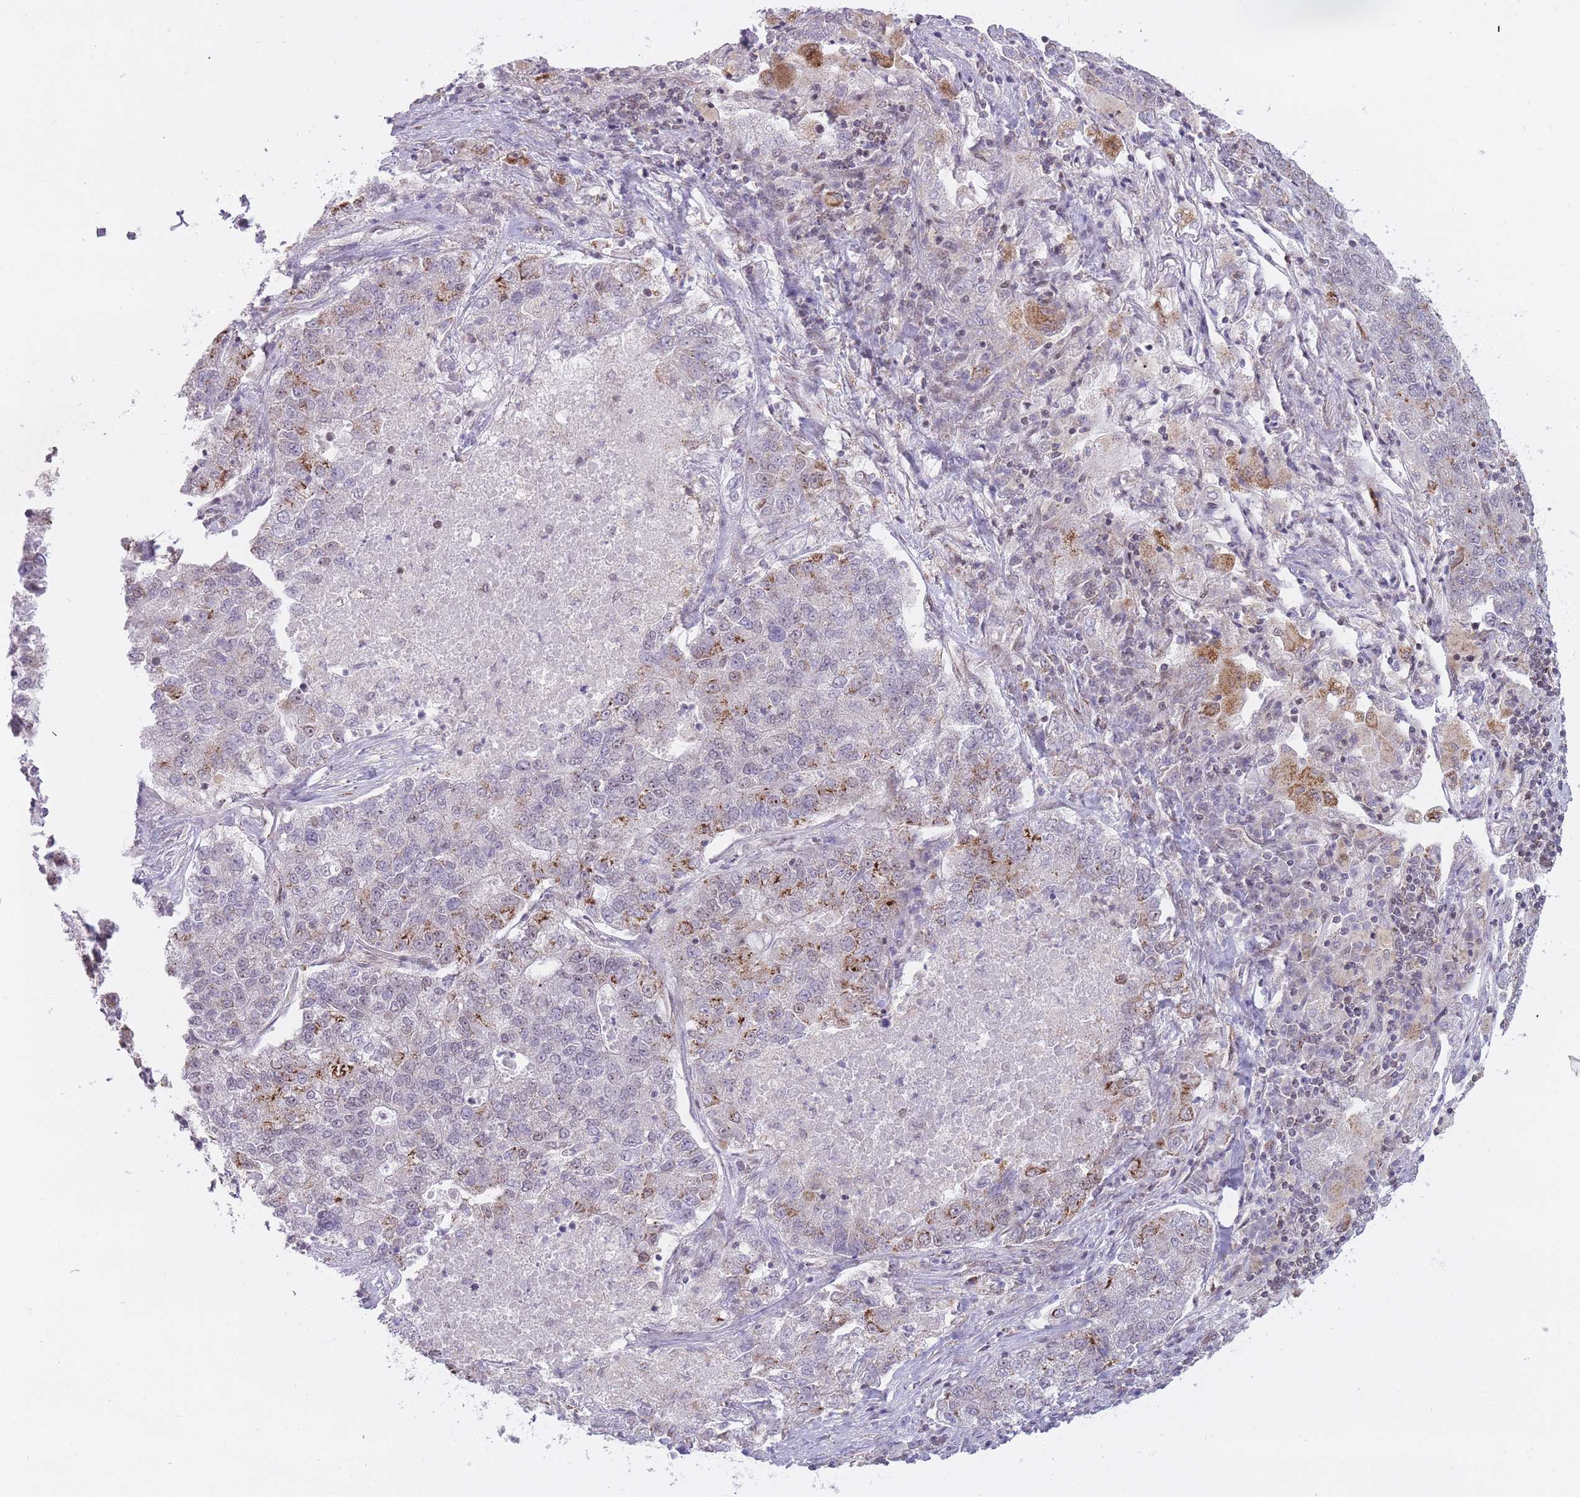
{"staining": {"intensity": "negative", "quantity": "none", "location": "none"}, "tissue": "lung cancer", "cell_type": "Tumor cells", "image_type": "cancer", "snomed": [{"axis": "morphology", "description": "Adenocarcinoma, NOS"}, {"axis": "topography", "description": "Lung"}], "caption": "Tumor cells show no significant protein staining in lung cancer (adenocarcinoma).", "gene": "DPYSL4", "patient": {"sex": "male", "age": 49}}